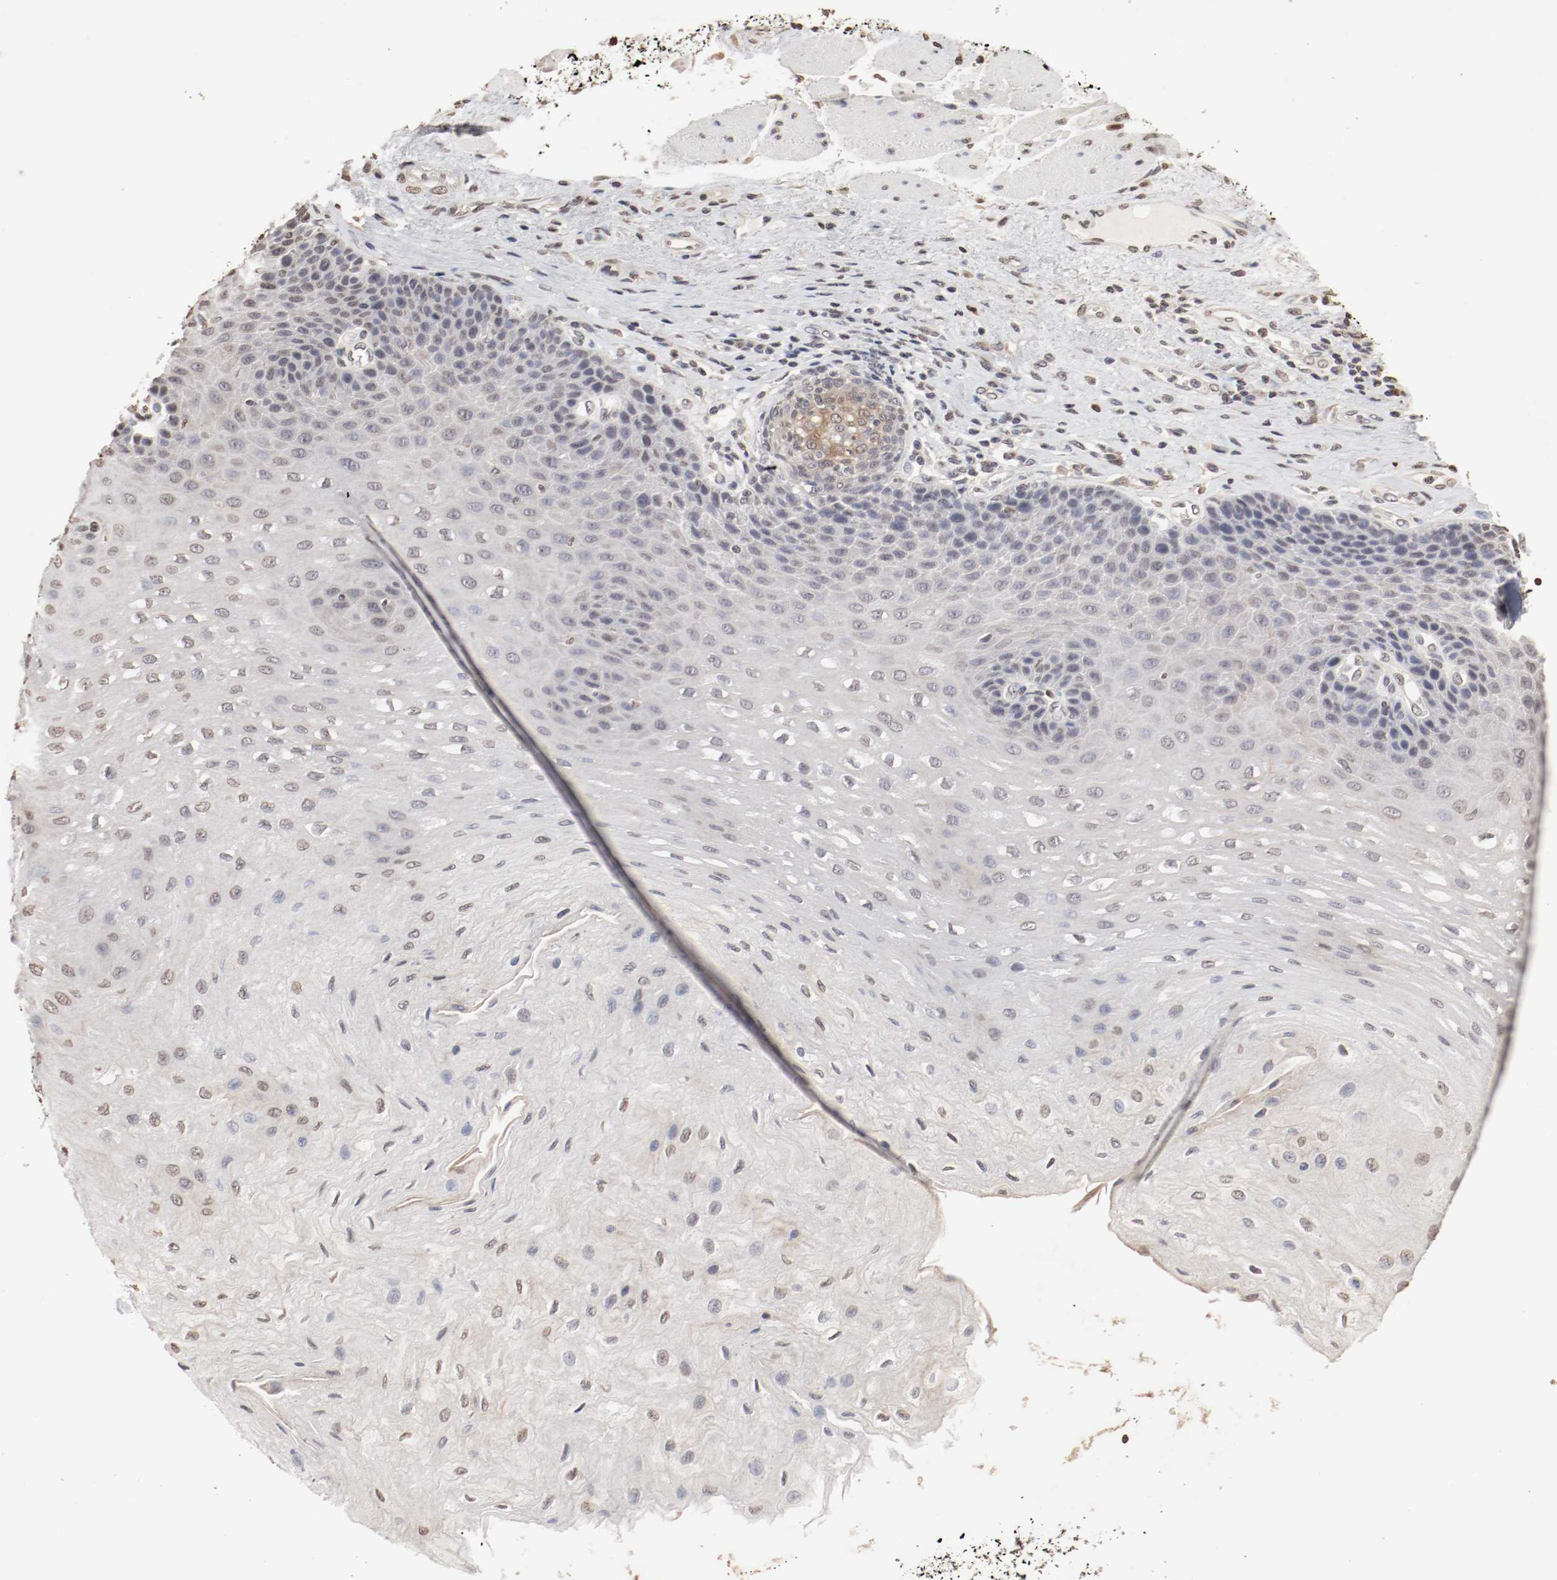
{"staining": {"intensity": "weak", "quantity": "<25%", "location": "cytoplasmic/membranous,nuclear"}, "tissue": "esophagus", "cell_type": "Squamous epithelial cells", "image_type": "normal", "snomed": [{"axis": "morphology", "description": "Normal tissue, NOS"}, {"axis": "topography", "description": "Esophagus"}], "caption": "Normal esophagus was stained to show a protein in brown. There is no significant staining in squamous epithelial cells. (Immunohistochemistry, brightfield microscopy, high magnification).", "gene": "WASL", "patient": {"sex": "female", "age": 72}}